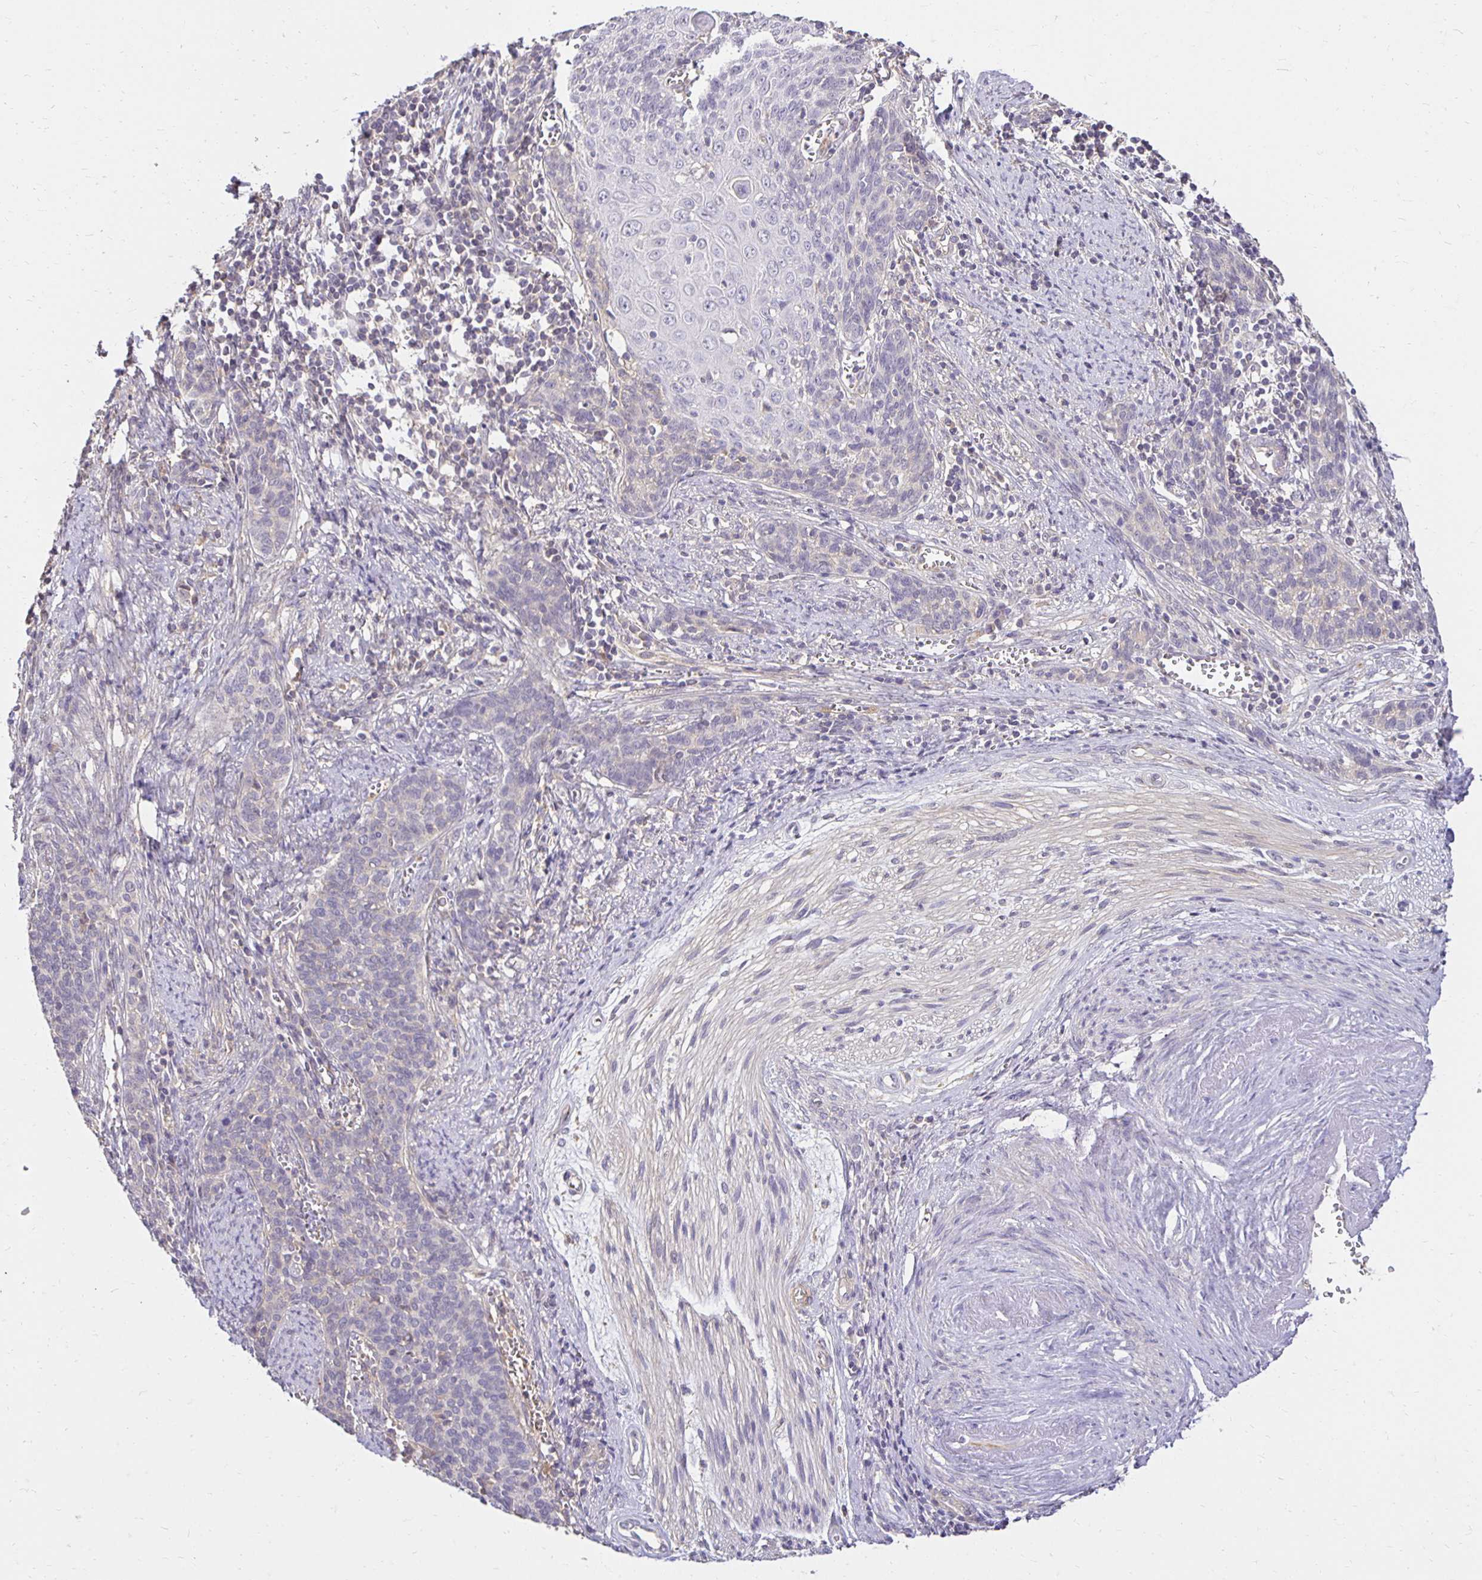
{"staining": {"intensity": "negative", "quantity": "none", "location": "none"}, "tissue": "cervical cancer", "cell_type": "Tumor cells", "image_type": "cancer", "snomed": [{"axis": "morphology", "description": "Squamous cell carcinoma, NOS"}, {"axis": "topography", "description": "Cervix"}], "caption": "The immunohistochemistry micrograph has no significant positivity in tumor cells of cervical squamous cell carcinoma tissue.", "gene": "PNPLA3", "patient": {"sex": "female", "age": 39}}